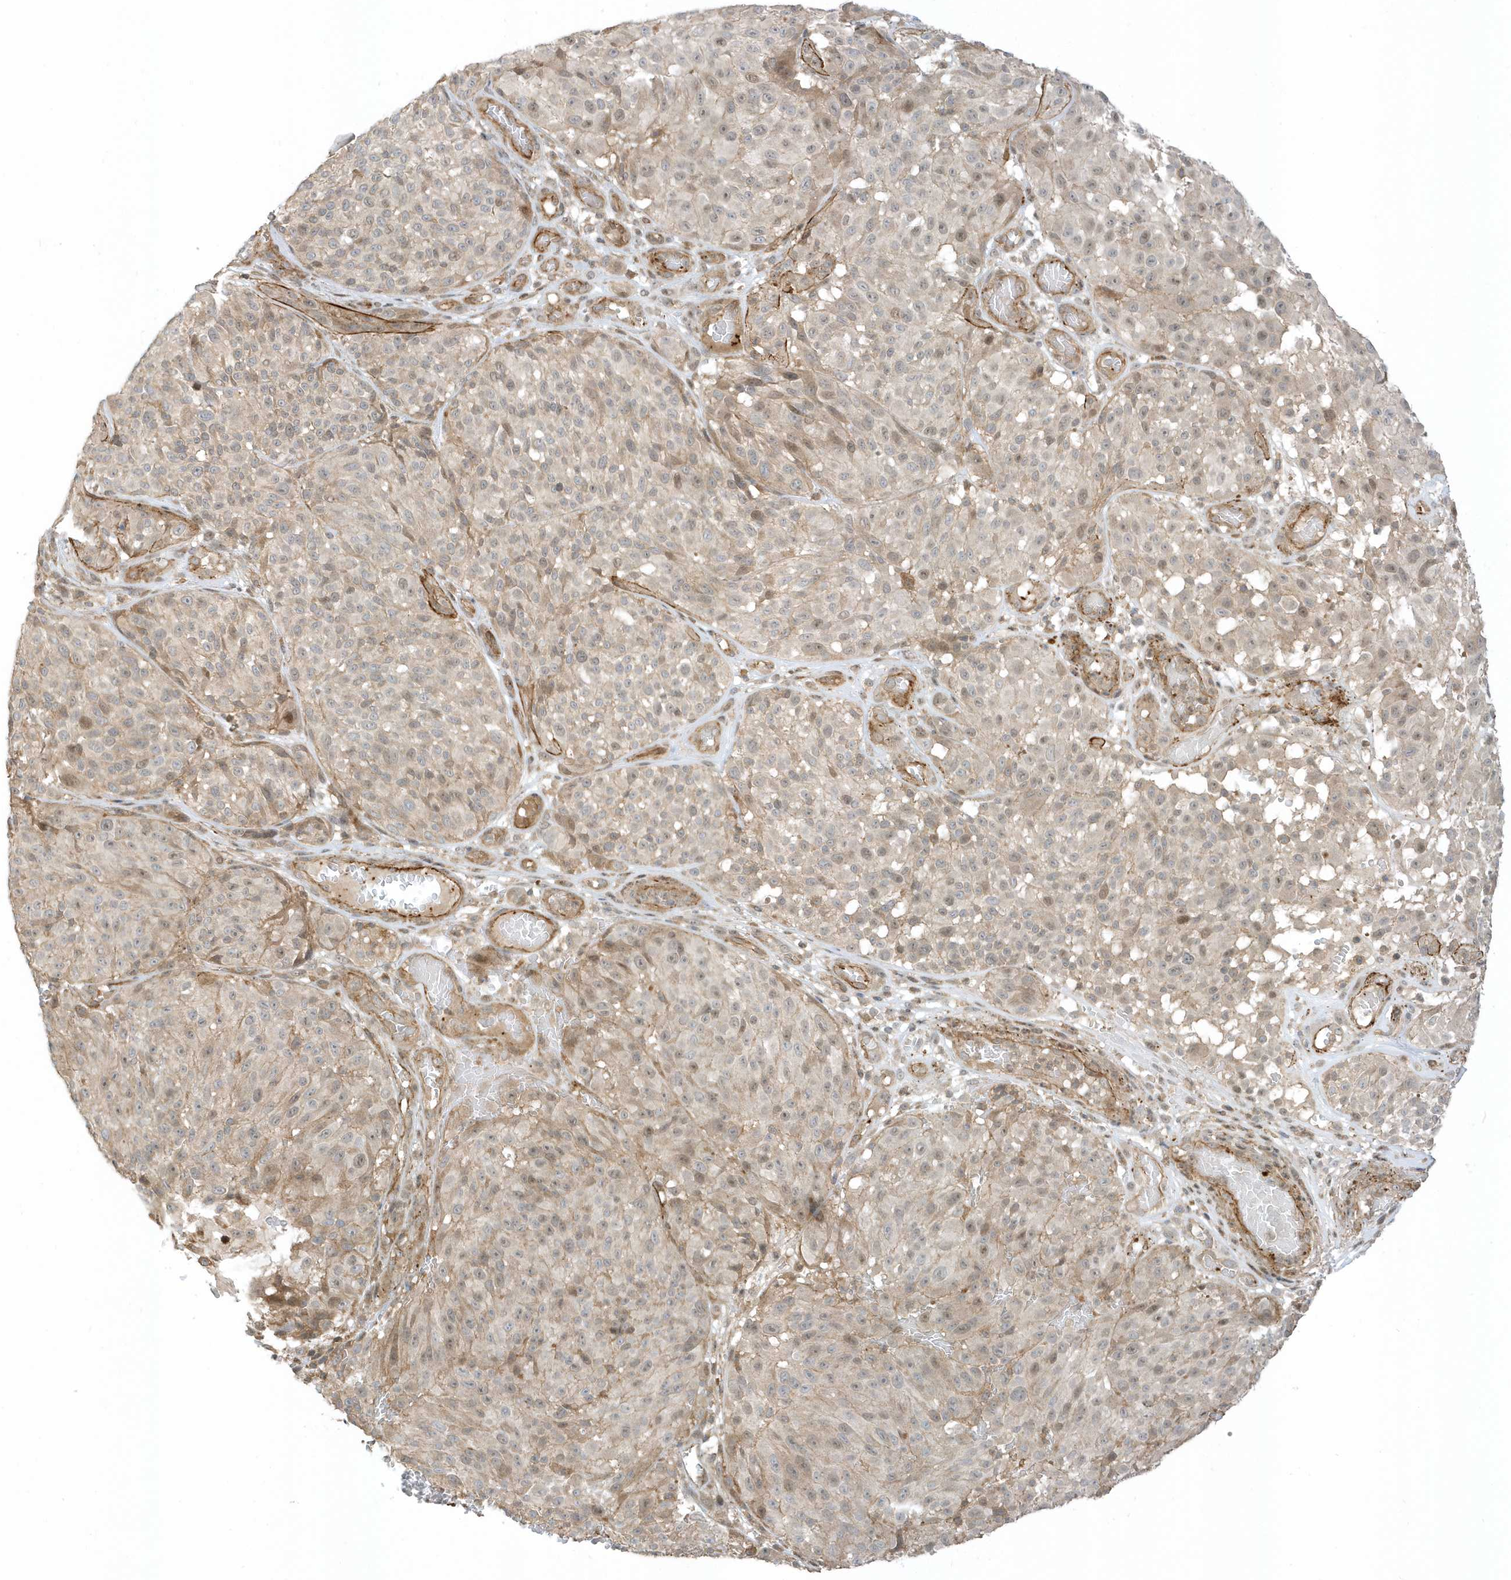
{"staining": {"intensity": "weak", "quantity": "<25%", "location": "cytoplasmic/membranous,nuclear"}, "tissue": "melanoma", "cell_type": "Tumor cells", "image_type": "cancer", "snomed": [{"axis": "morphology", "description": "Malignant melanoma, NOS"}, {"axis": "topography", "description": "Skin"}], "caption": "Protein analysis of malignant melanoma reveals no significant expression in tumor cells. (Stains: DAB (3,3'-diaminobenzidine) immunohistochemistry (IHC) with hematoxylin counter stain, Microscopy: brightfield microscopy at high magnification).", "gene": "ZBTB8A", "patient": {"sex": "male", "age": 83}}